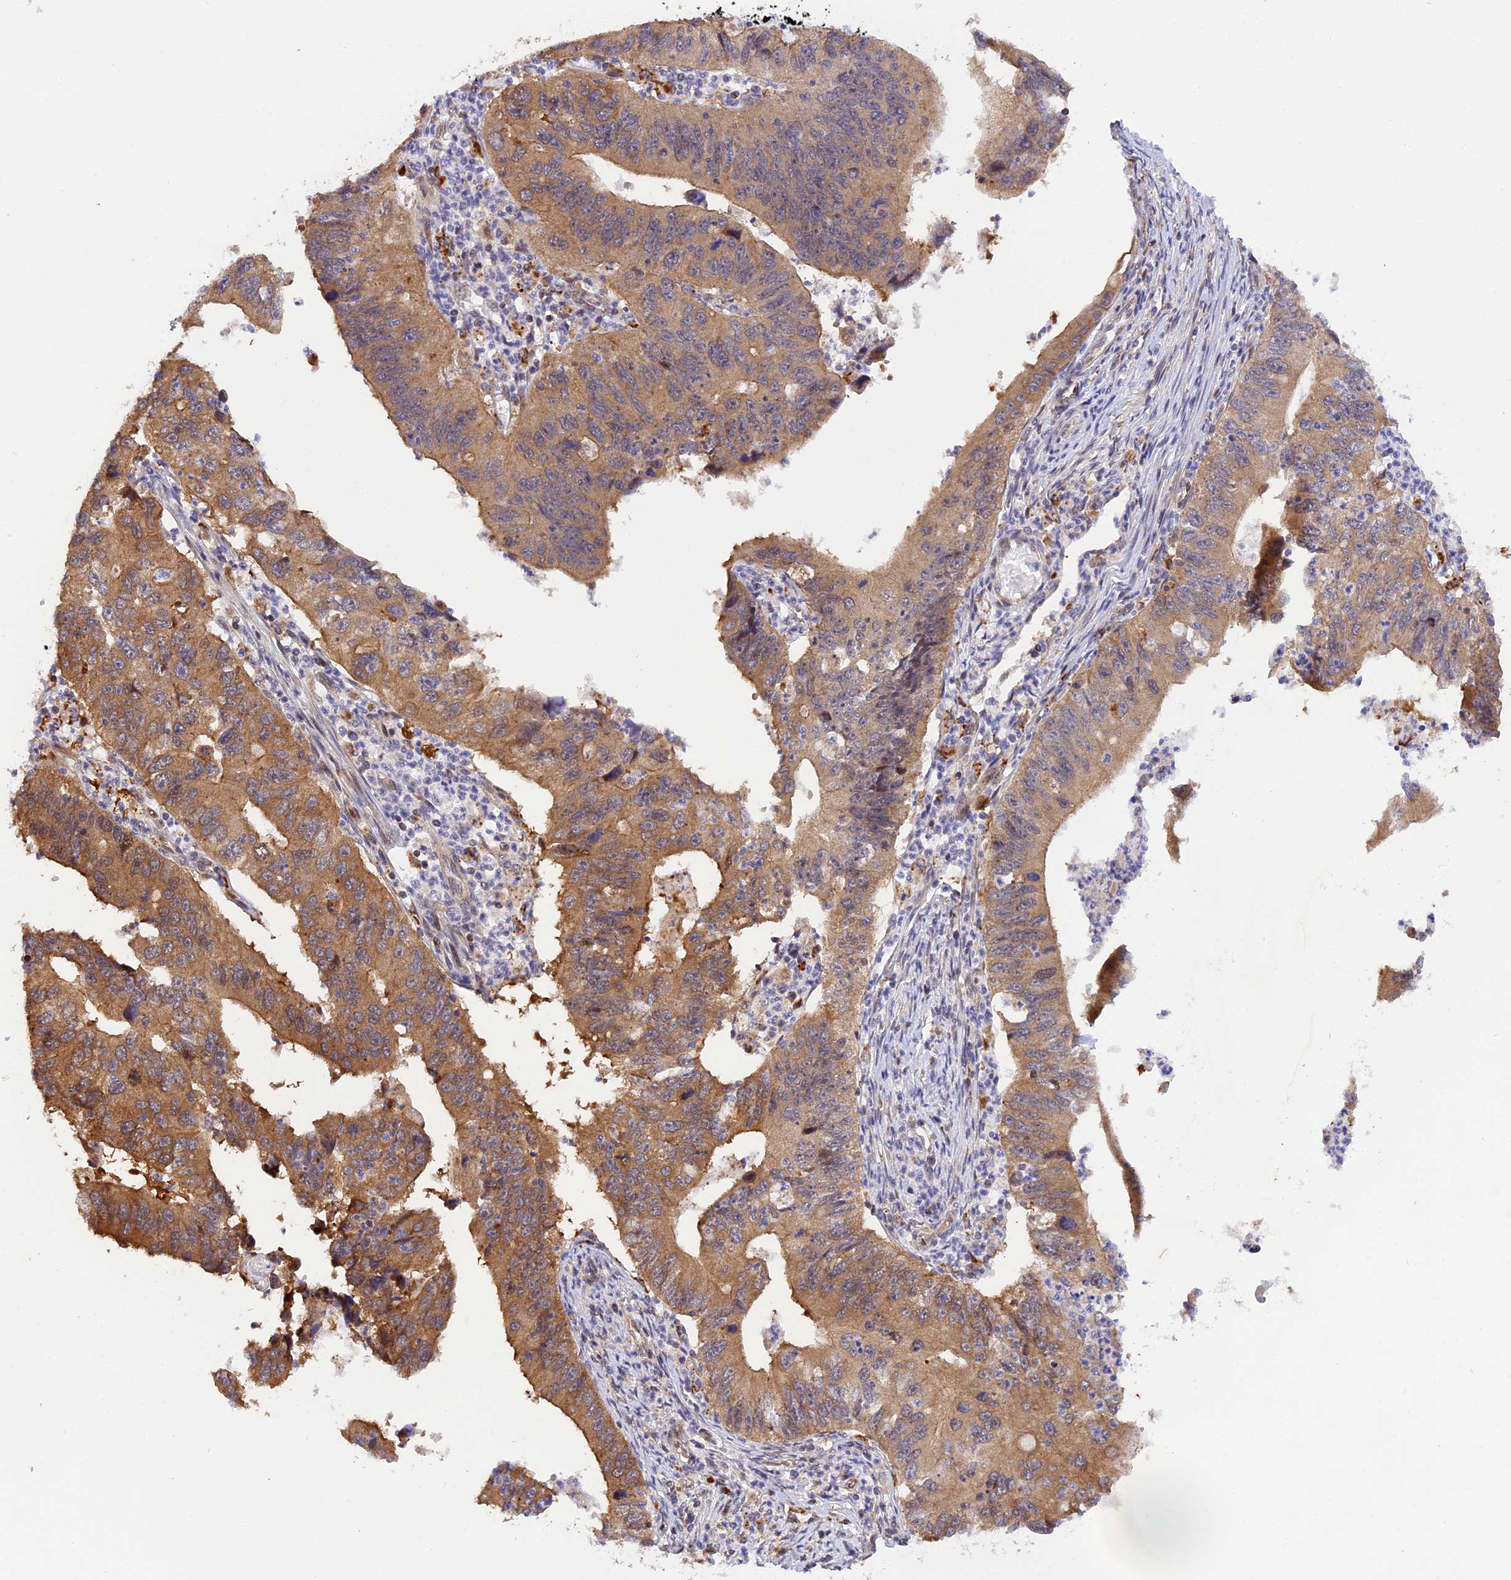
{"staining": {"intensity": "moderate", "quantity": ">75%", "location": "cytoplasmic/membranous"}, "tissue": "stomach cancer", "cell_type": "Tumor cells", "image_type": "cancer", "snomed": [{"axis": "morphology", "description": "Adenocarcinoma, NOS"}, {"axis": "topography", "description": "Stomach"}], "caption": "Moderate cytoplasmic/membranous staining is appreciated in approximately >75% of tumor cells in stomach cancer (adenocarcinoma). (DAB (3,3'-diaminobenzidine) = brown stain, brightfield microscopy at high magnification).", "gene": "SAMD4A", "patient": {"sex": "male", "age": 59}}